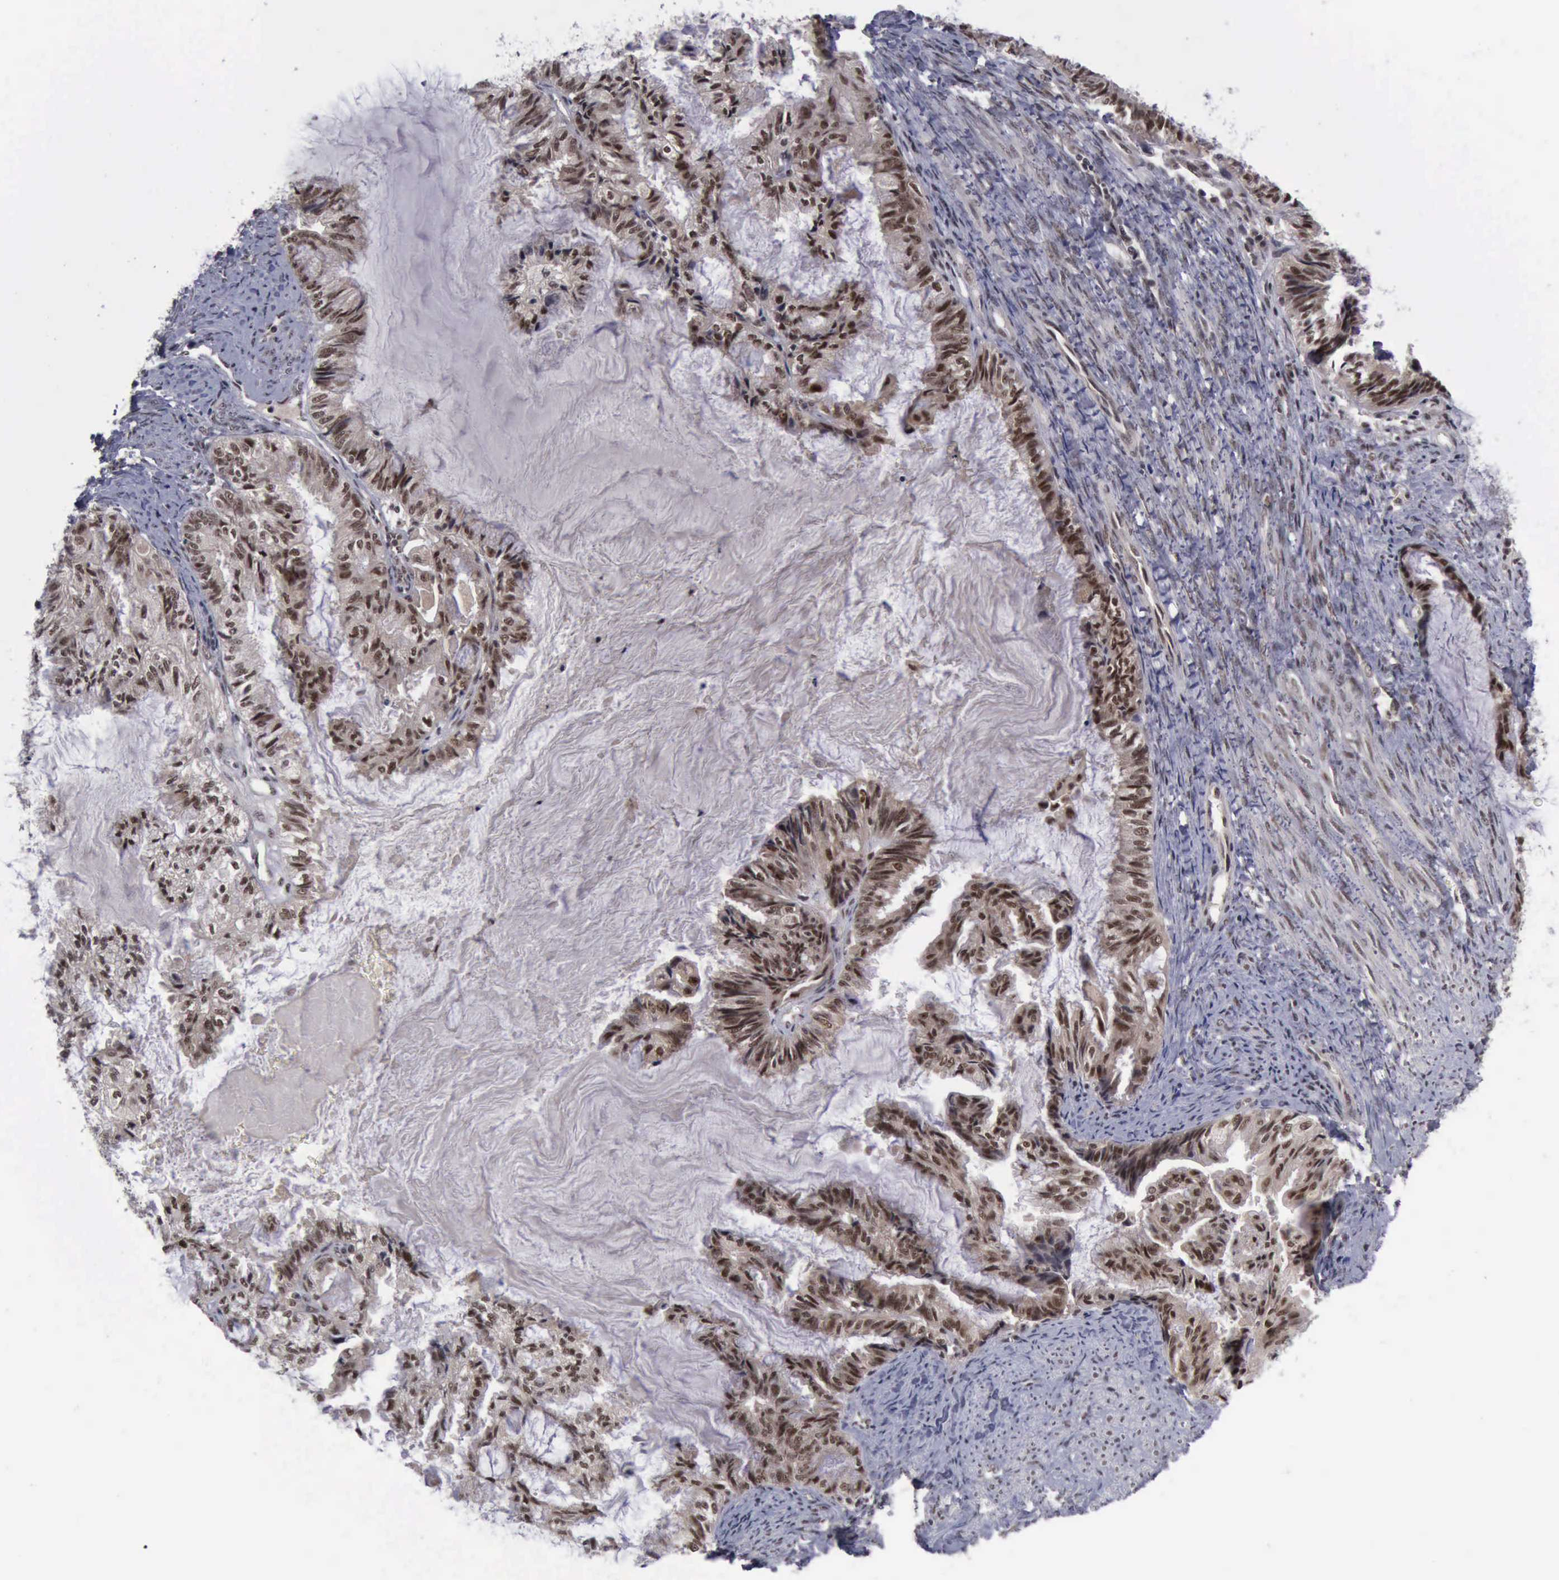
{"staining": {"intensity": "strong", "quantity": ">75%", "location": "cytoplasmic/membranous,nuclear"}, "tissue": "endometrial cancer", "cell_type": "Tumor cells", "image_type": "cancer", "snomed": [{"axis": "morphology", "description": "Adenocarcinoma, NOS"}, {"axis": "topography", "description": "Endometrium"}], "caption": "An image of human endometrial cancer stained for a protein demonstrates strong cytoplasmic/membranous and nuclear brown staining in tumor cells.", "gene": "ATM", "patient": {"sex": "female", "age": 86}}